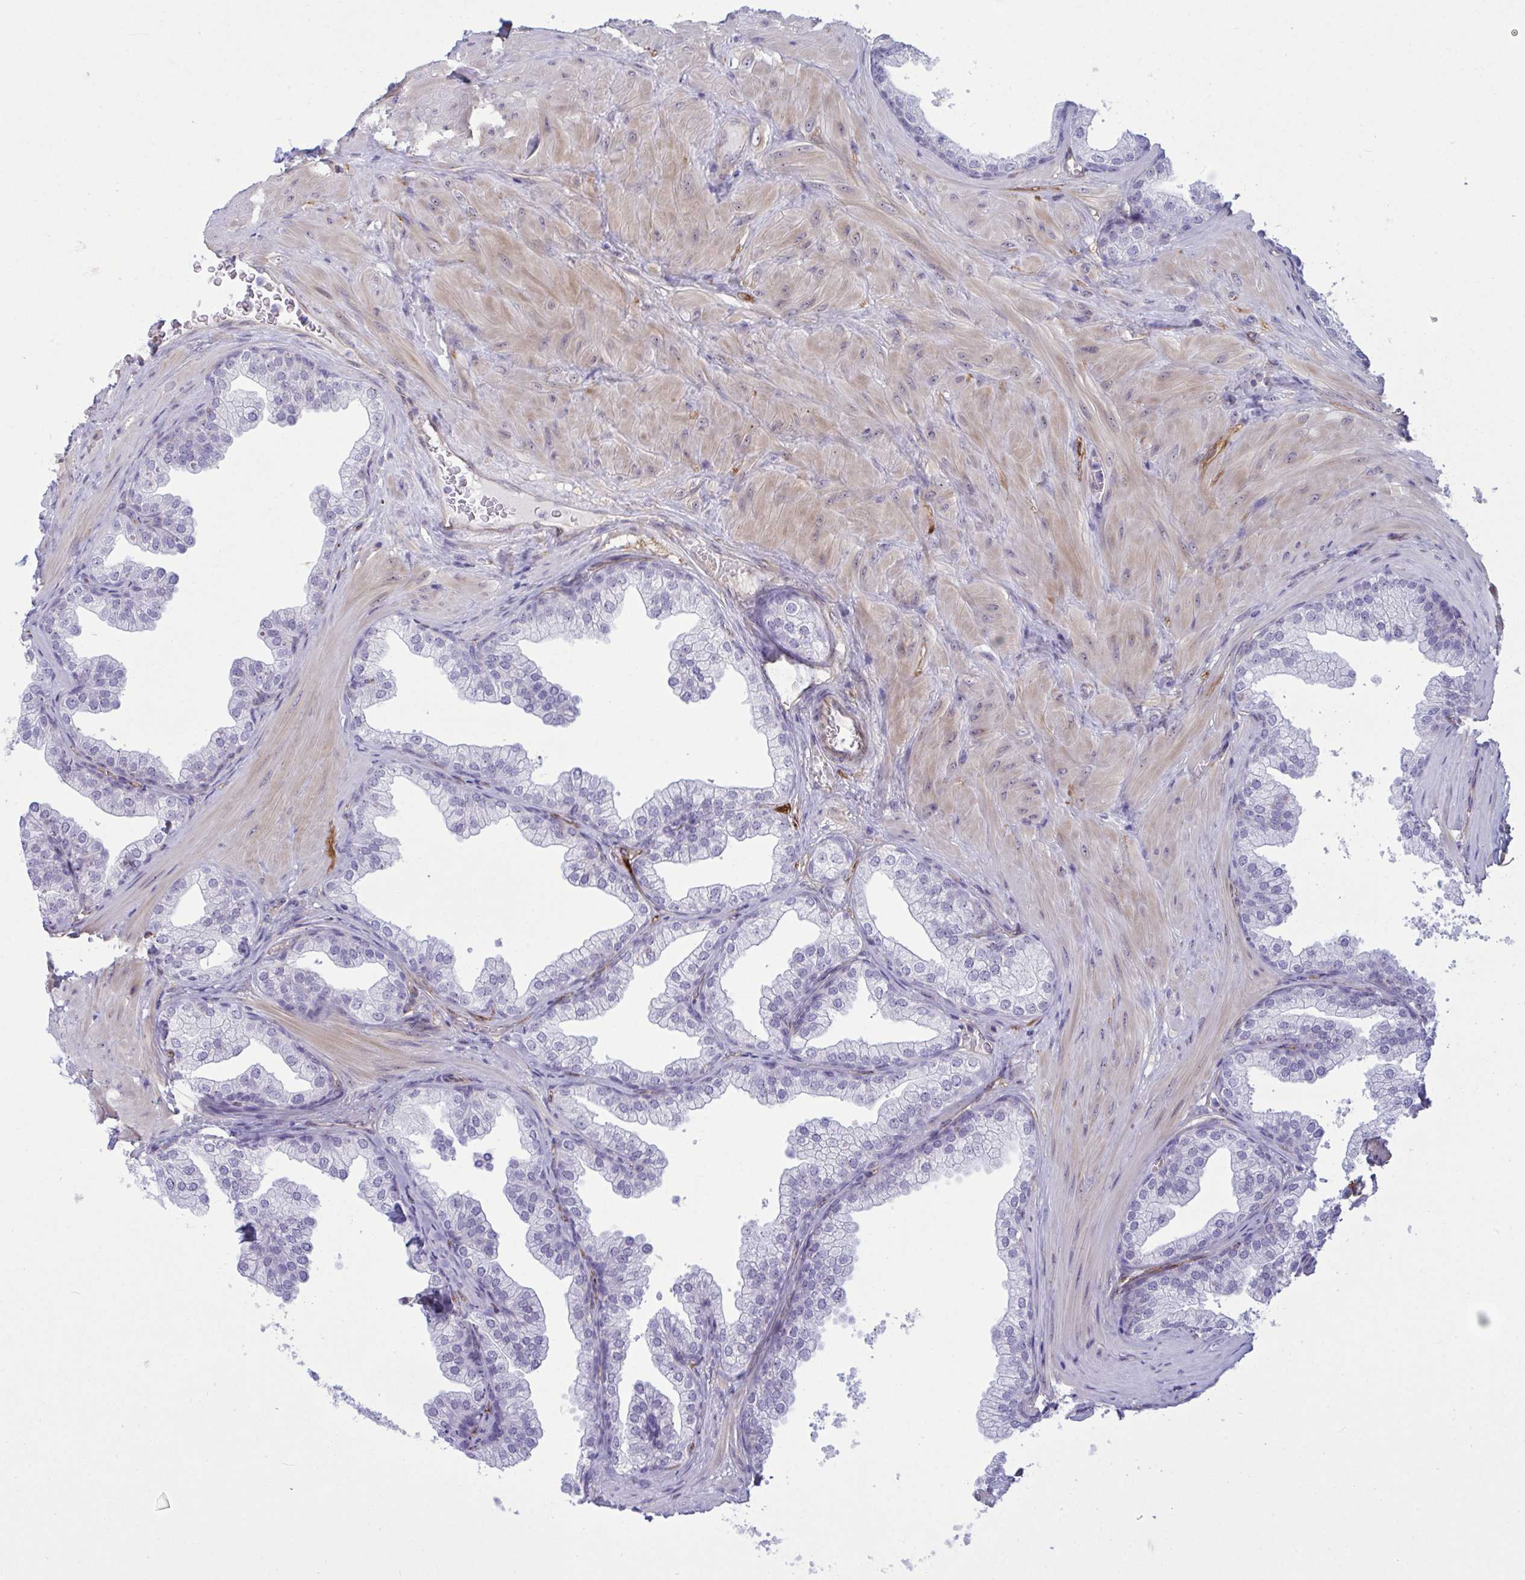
{"staining": {"intensity": "negative", "quantity": "none", "location": "none"}, "tissue": "prostate", "cell_type": "Glandular cells", "image_type": "normal", "snomed": [{"axis": "morphology", "description": "Normal tissue, NOS"}, {"axis": "topography", "description": "Prostate"}], "caption": "Glandular cells are negative for brown protein staining in benign prostate. (DAB (3,3'-diaminobenzidine) IHC with hematoxylin counter stain).", "gene": "PRRT4", "patient": {"sex": "male", "age": 37}}